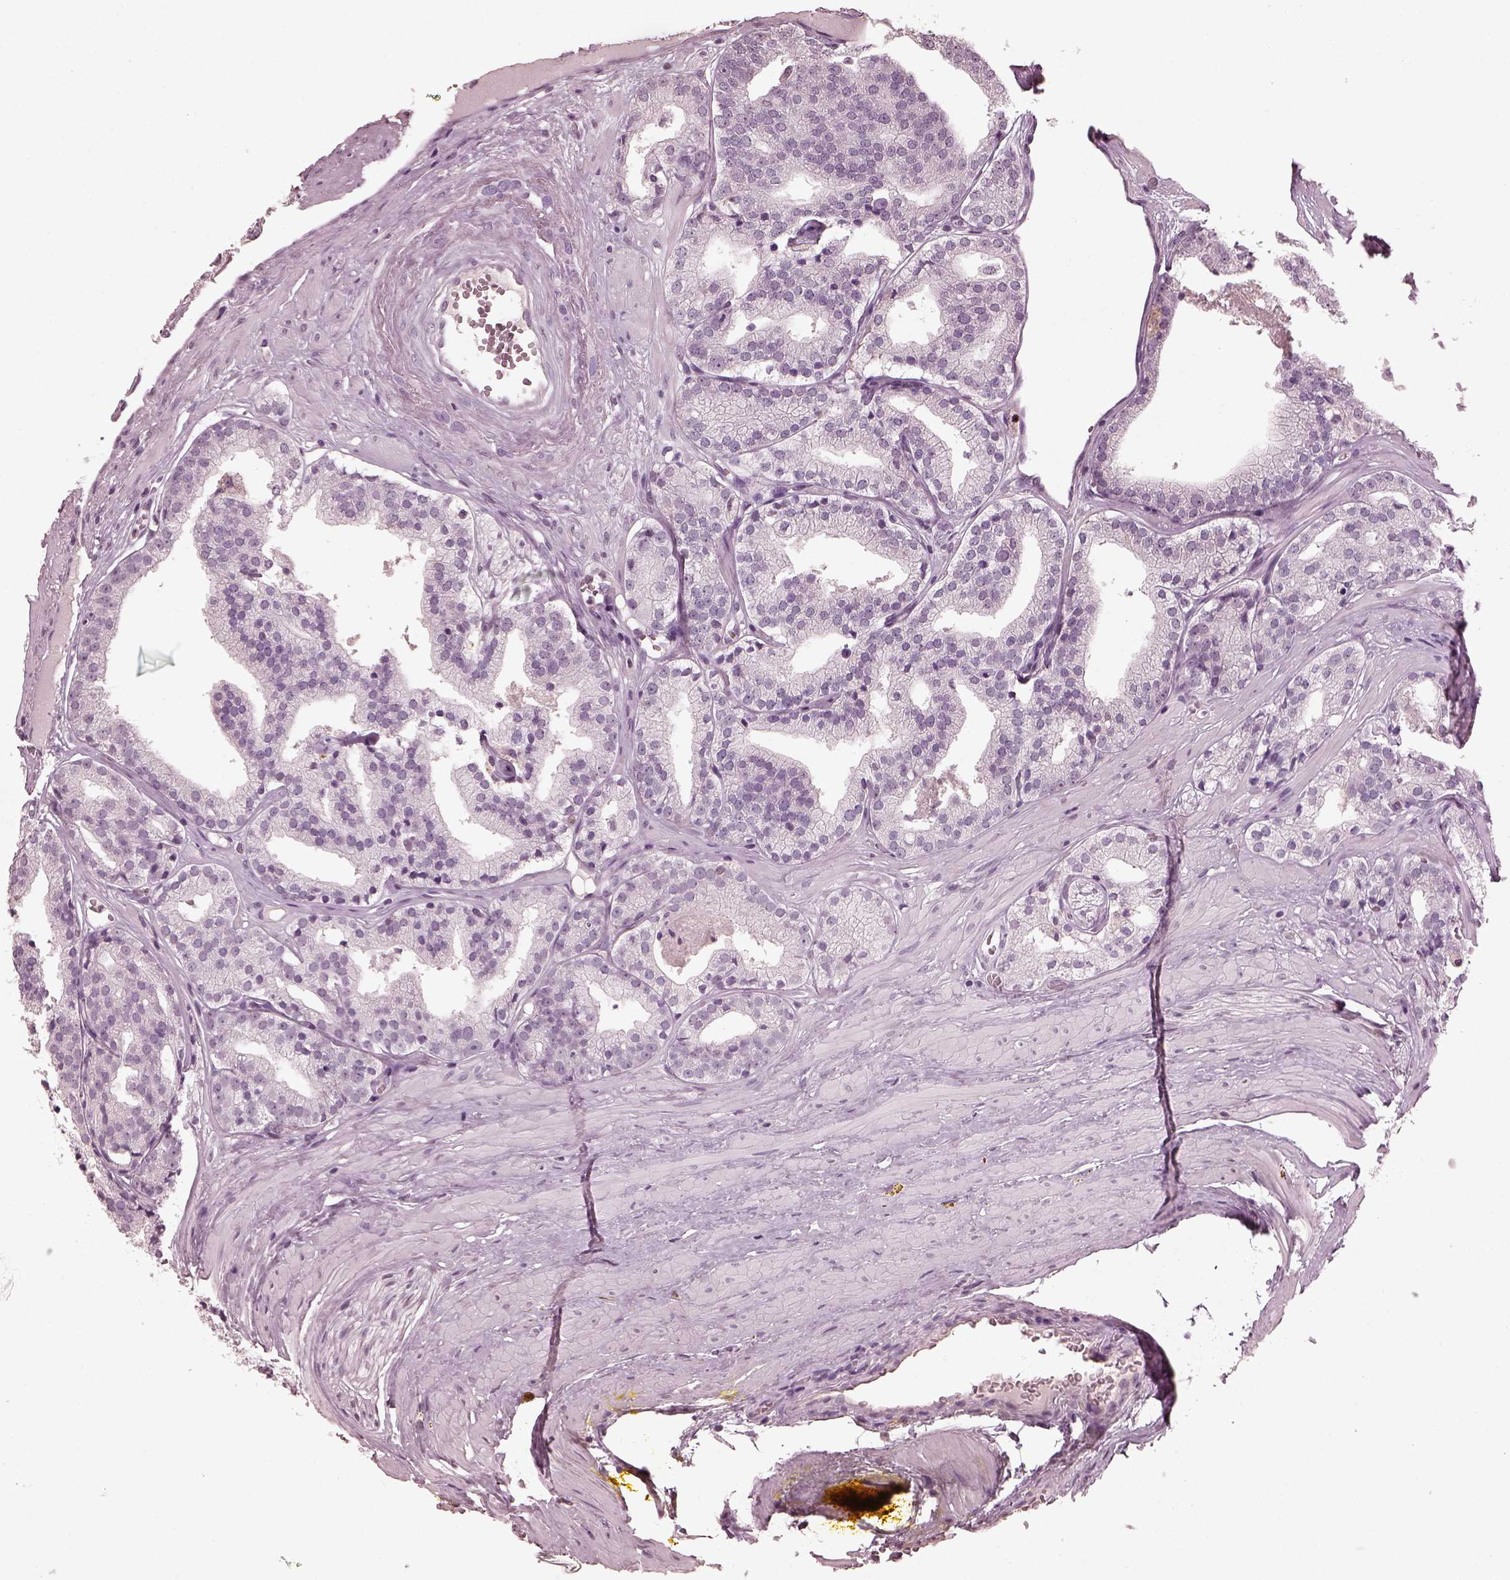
{"staining": {"intensity": "negative", "quantity": "none", "location": "none"}, "tissue": "prostate cancer", "cell_type": "Tumor cells", "image_type": "cancer", "snomed": [{"axis": "morphology", "description": "Adenocarcinoma, Low grade"}, {"axis": "topography", "description": "Prostate"}], "caption": "Tumor cells show no significant protein positivity in prostate cancer.", "gene": "TSKS", "patient": {"sex": "male", "age": 60}}